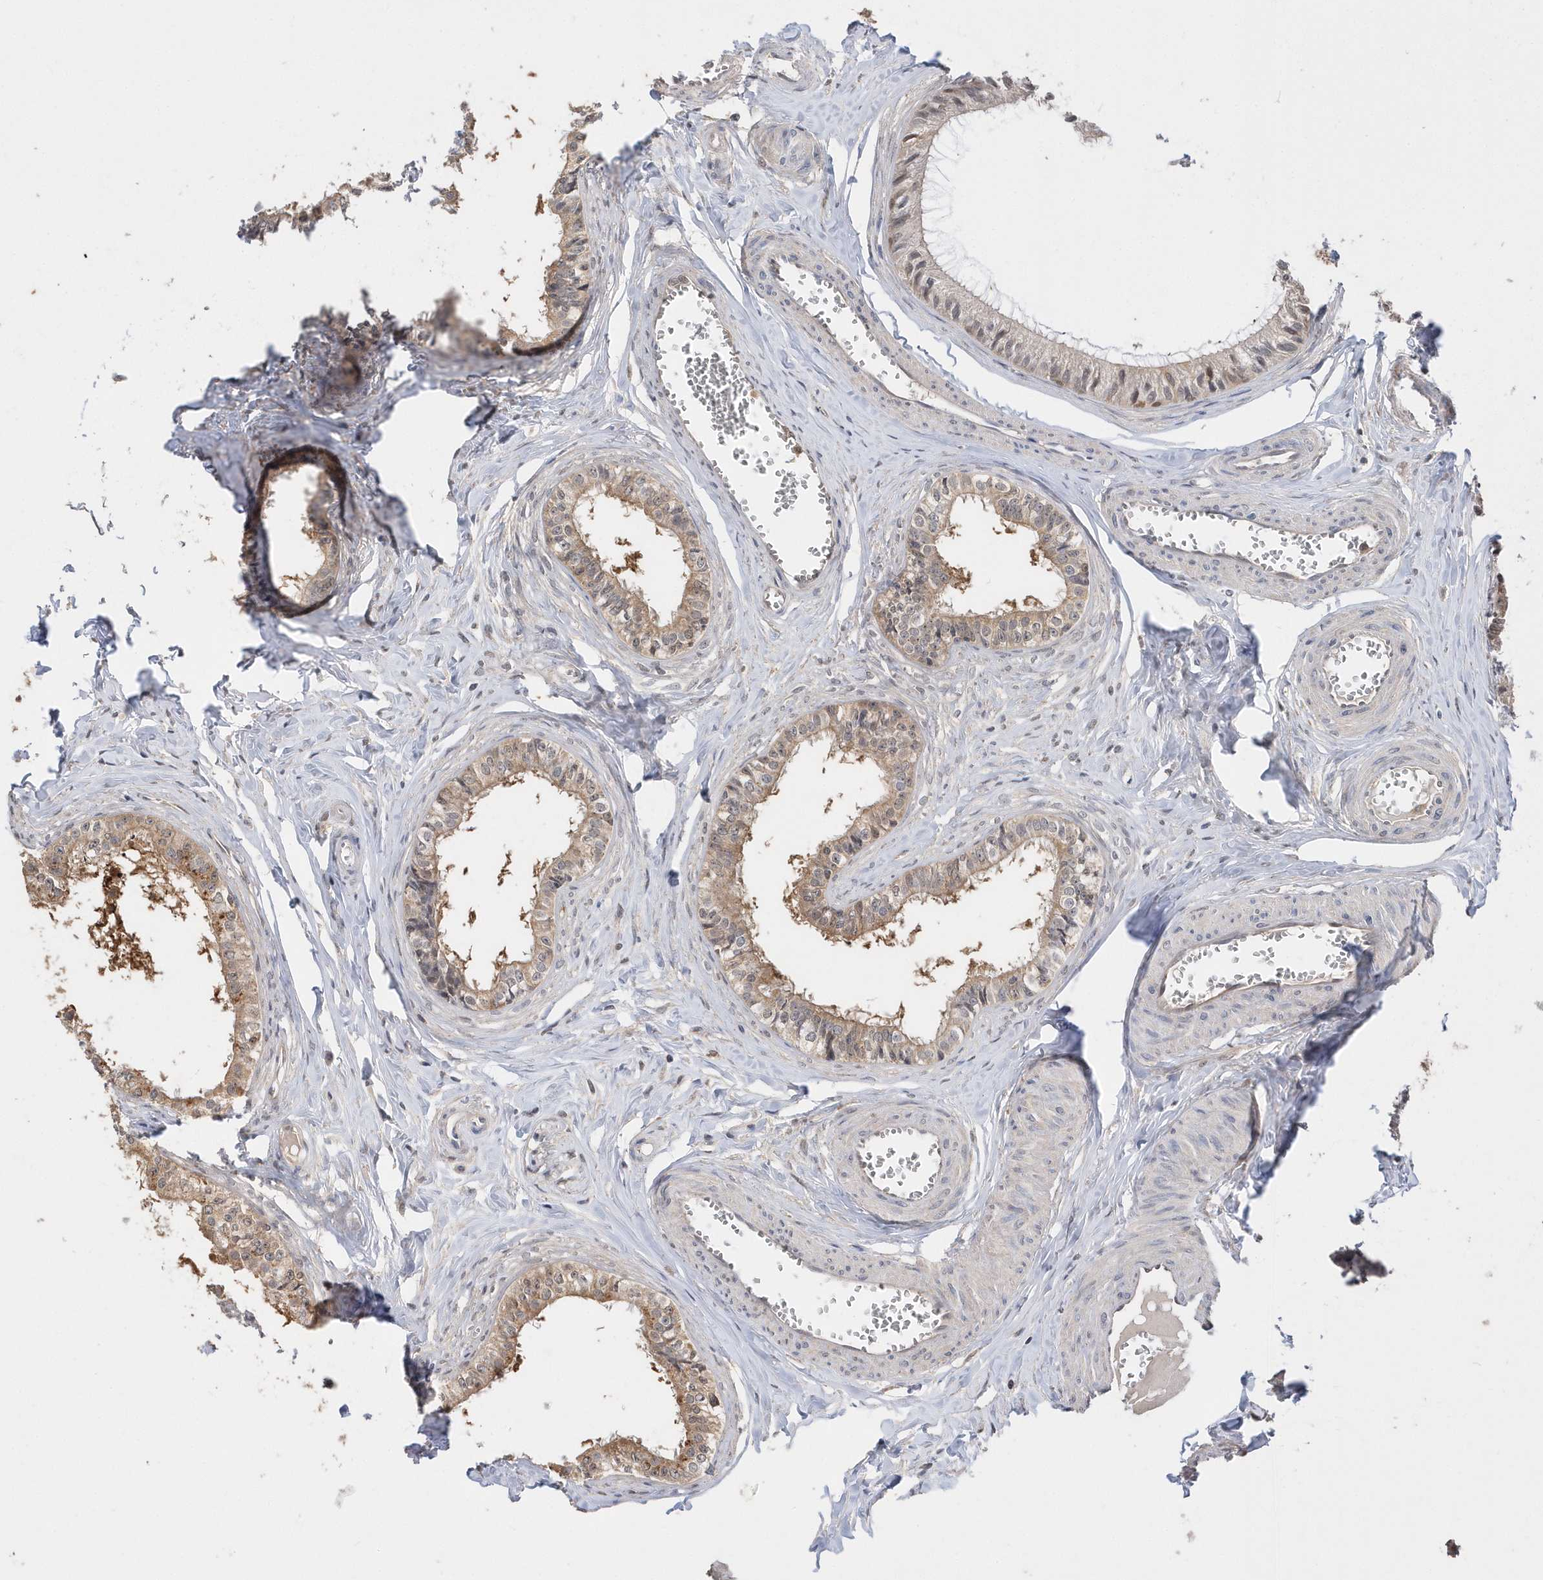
{"staining": {"intensity": "moderate", "quantity": ">75%", "location": "cytoplasmic/membranous,nuclear"}, "tissue": "epididymis", "cell_type": "Glandular cells", "image_type": "normal", "snomed": [{"axis": "morphology", "description": "Normal tissue, NOS"}, {"axis": "topography", "description": "Epididymis"}], "caption": "Normal epididymis exhibits moderate cytoplasmic/membranous,nuclear expression in approximately >75% of glandular cells The staining is performed using DAB brown chromogen to label protein expression. The nuclei are counter-stained blue using hematoxylin..", "gene": "RPEL1", "patient": {"sex": "male", "age": 36}}